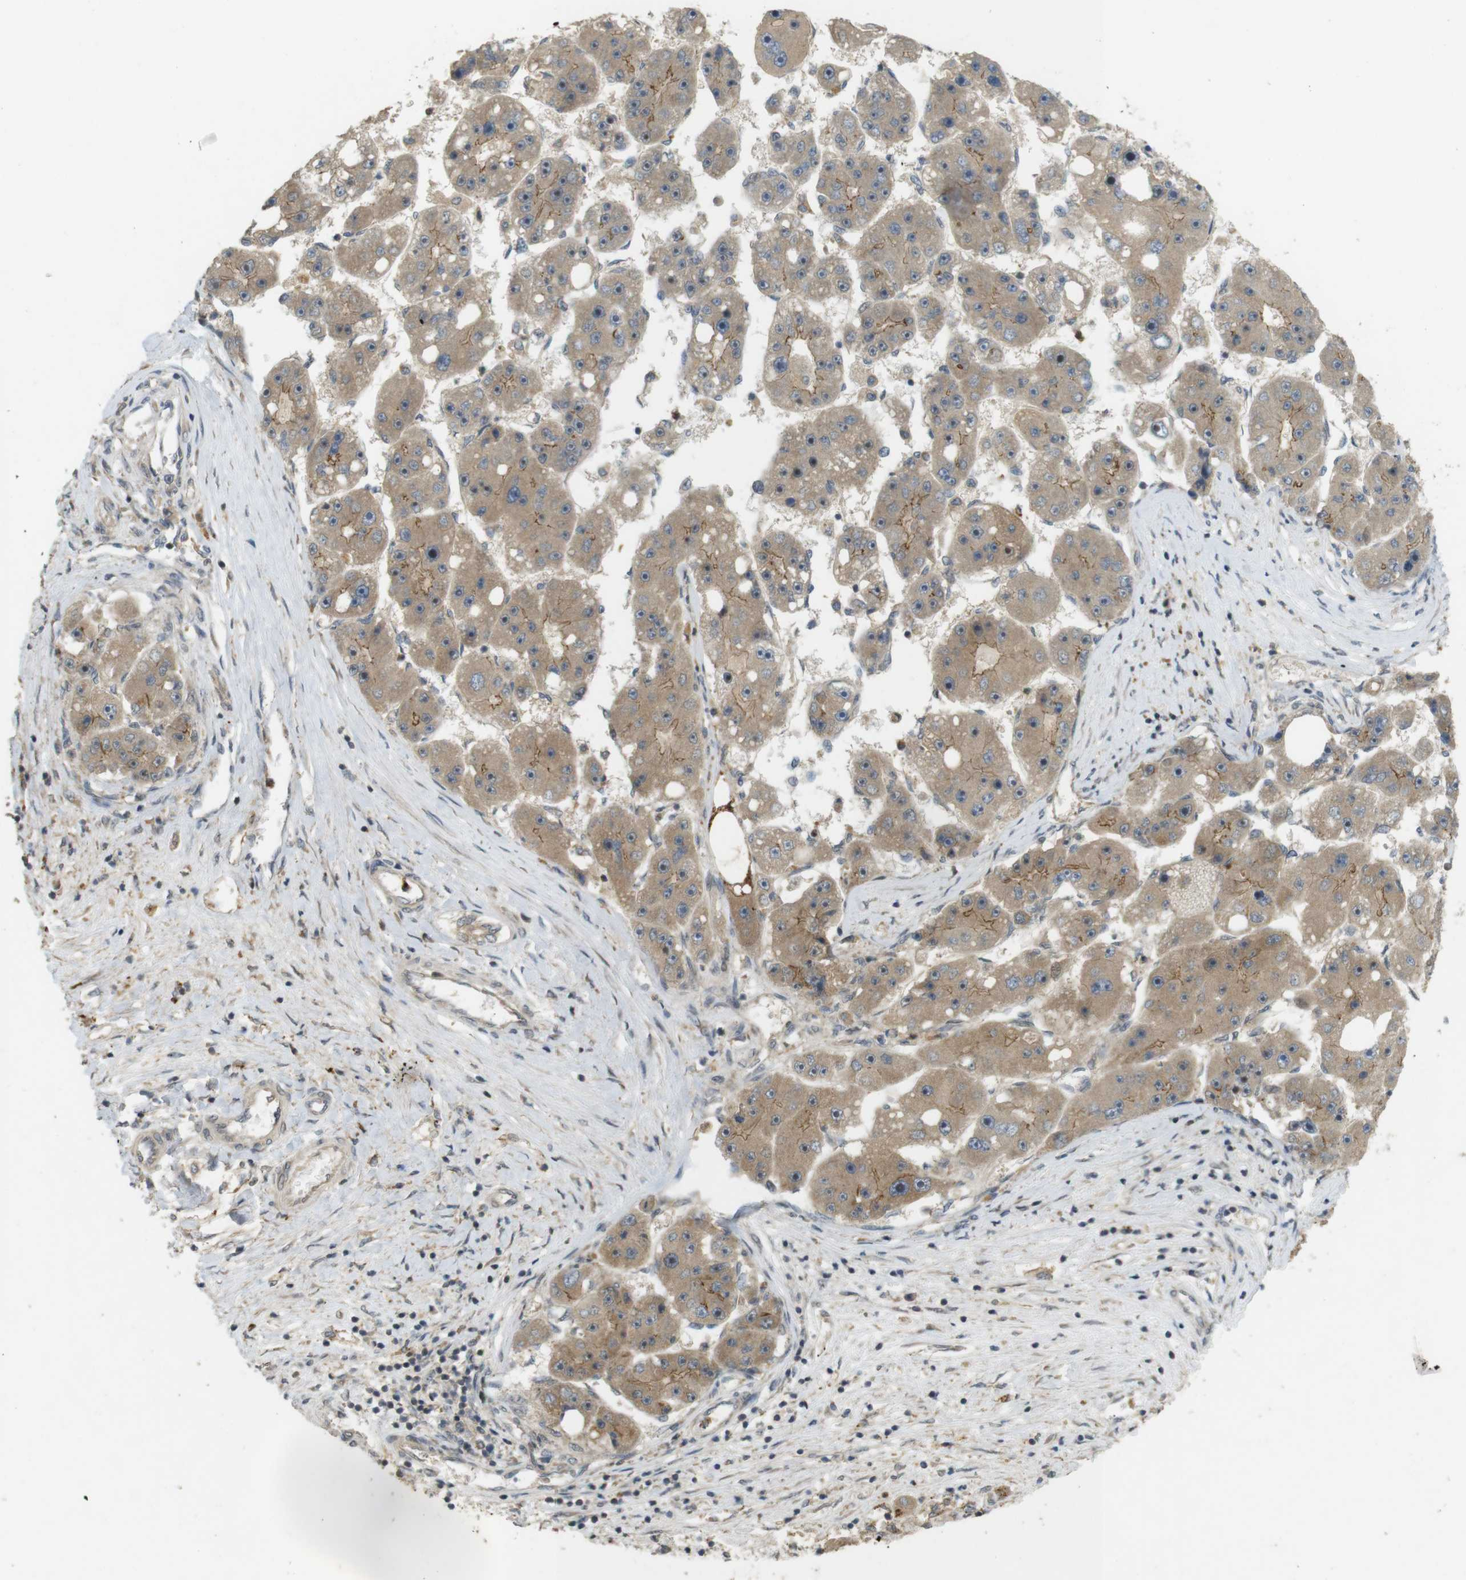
{"staining": {"intensity": "moderate", "quantity": ">75%", "location": "cytoplasmic/membranous"}, "tissue": "liver cancer", "cell_type": "Tumor cells", "image_type": "cancer", "snomed": [{"axis": "morphology", "description": "Carcinoma, Hepatocellular, NOS"}, {"axis": "topography", "description": "Liver"}], "caption": "The image displays staining of hepatocellular carcinoma (liver), revealing moderate cytoplasmic/membranous protein staining (brown color) within tumor cells.", "gene": "TMX3", "patient": {"sex": "female", "age": 61}}